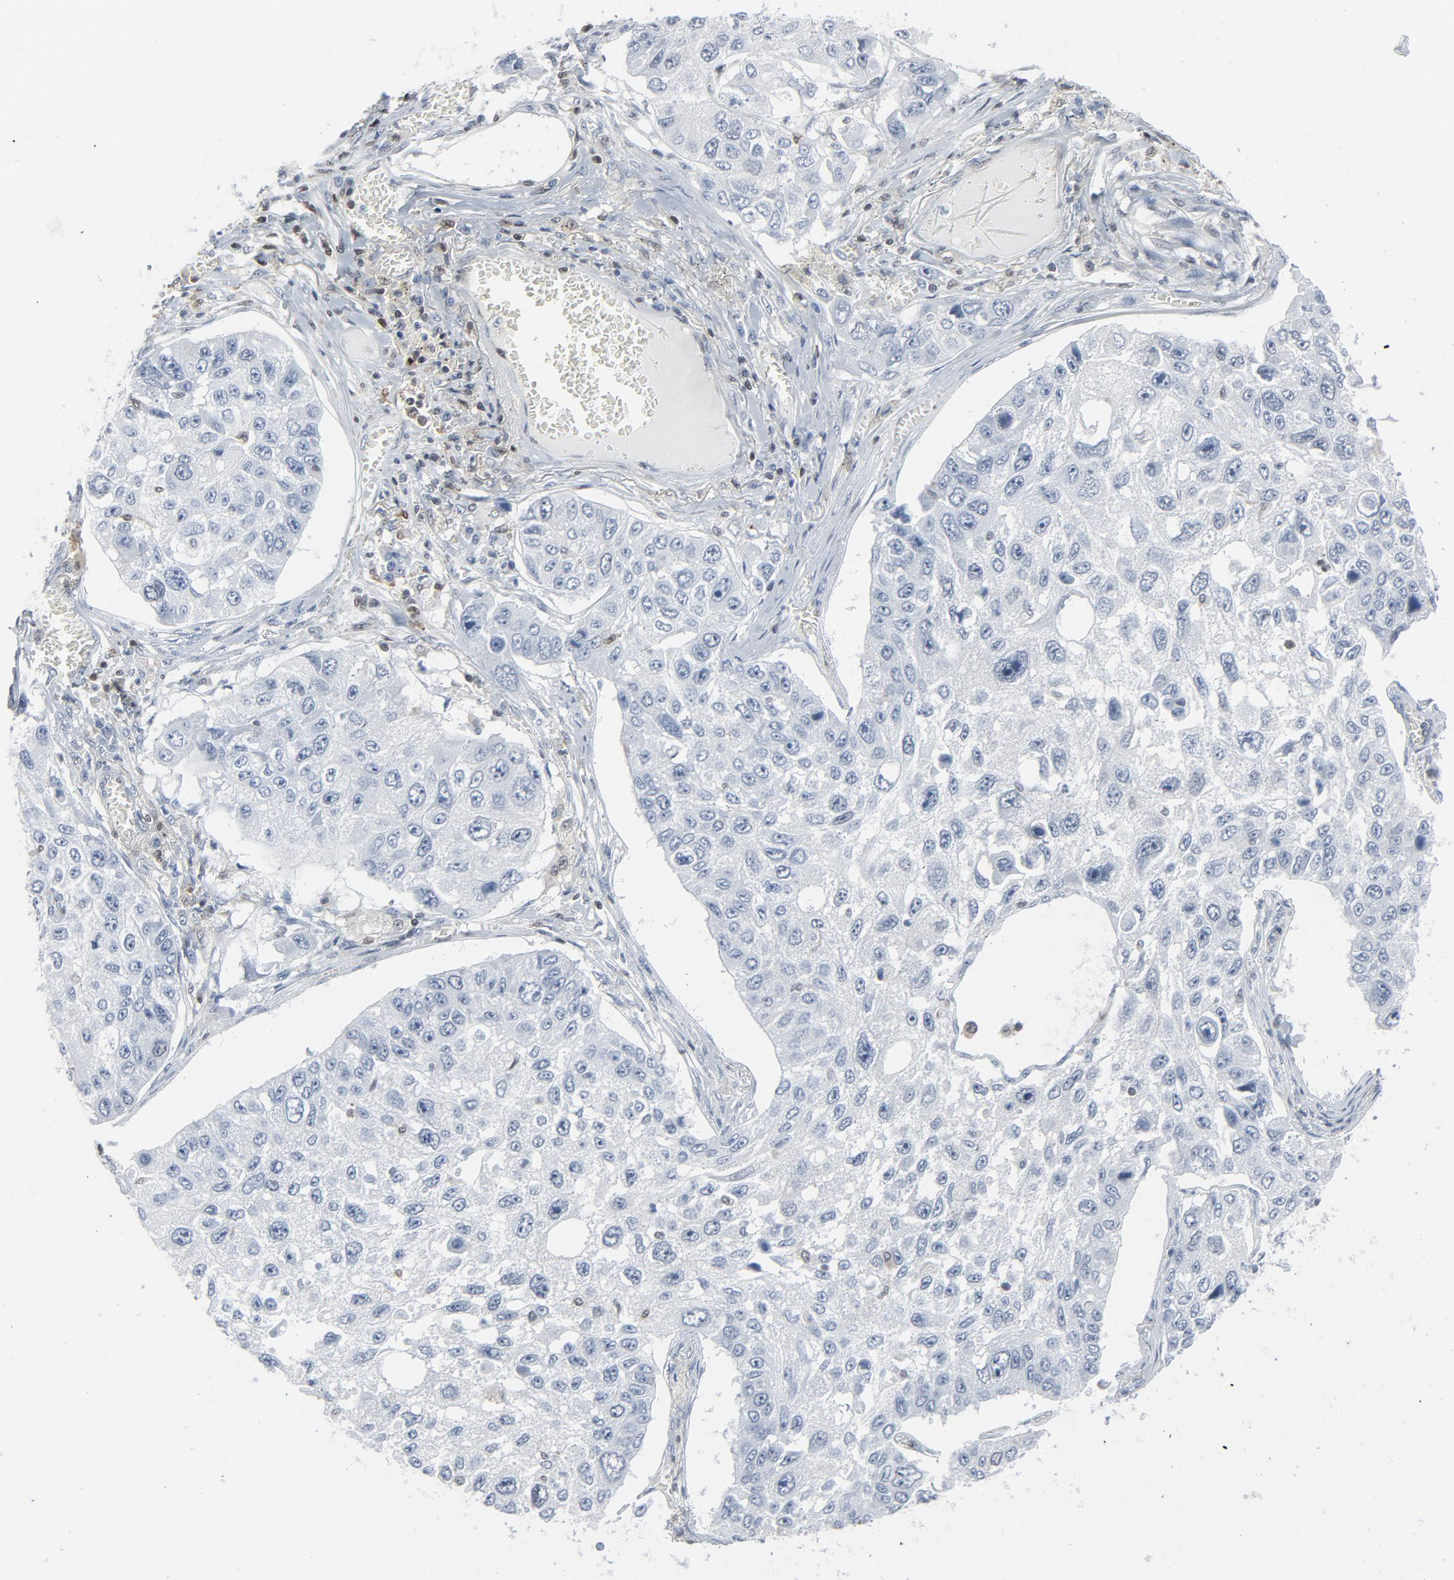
{"staining": {"intensity": "negative", "quantity": "none", "location": "none"}, "tissue": "lung cancer", "cell_type": "Tumor cells", "image_type": "cancer", "snomed": [{"axis": "morphology", "description": "Squamous cell carcinoma, NOS"}, {"axis": "topography", "description": "Lung"}], "caption": "An immunohistochemistry image of lung squamous cell carcinoma is shown. There is no staining in tumor cells of lung squamous cell carcinoma.", "gene": "STAT5A", "patient": {"sex": "male", "age": 71}}